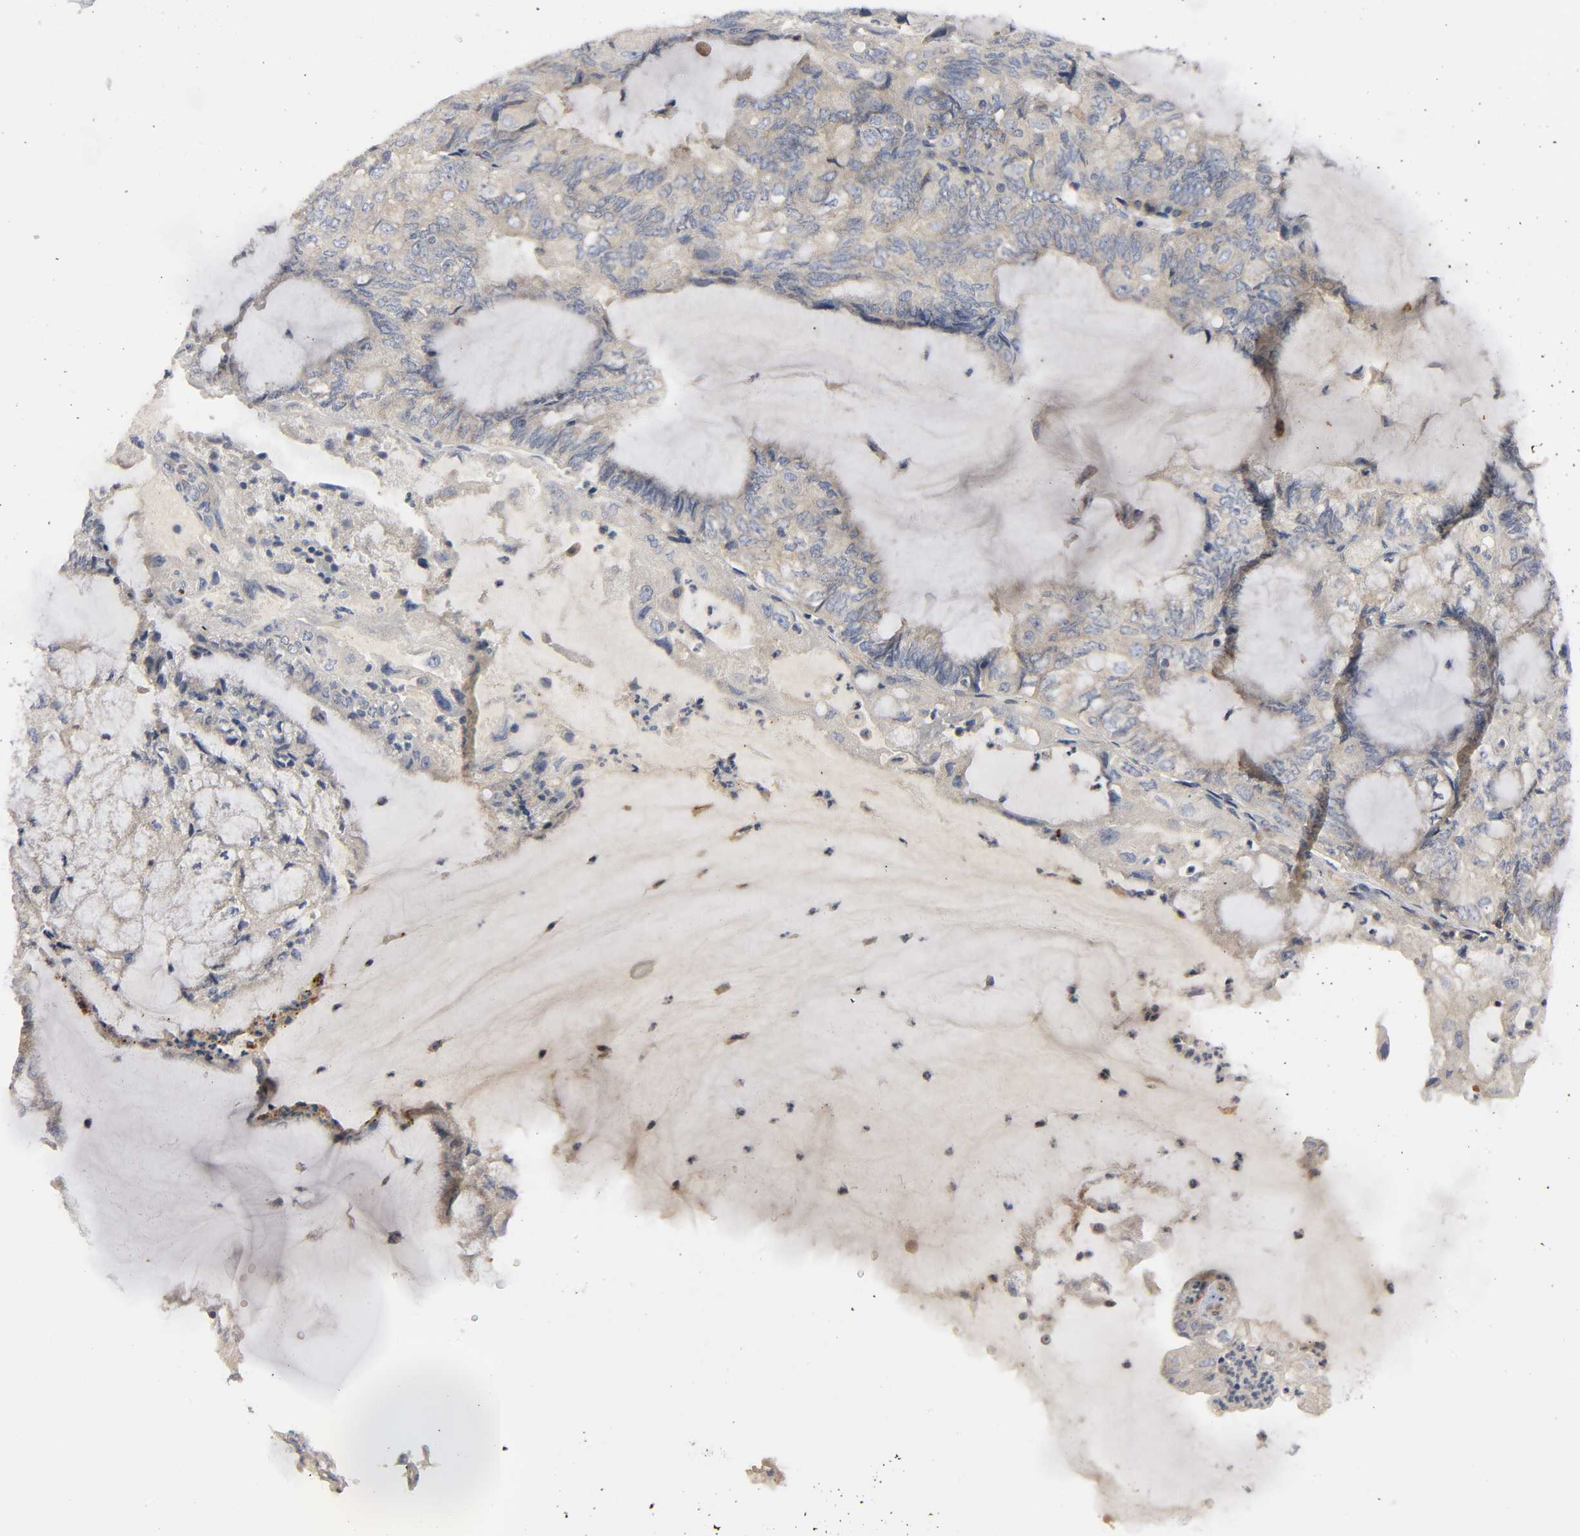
{"staining": {"intensity": "weak", "quantity": ">75%", "location": "cytoplasmic/membranous"}, "tissue": "endometrial cancer", "cell_type": "Tumor cells", "image_type": "cancer", "snomed": [{"axis": "morphology", "description": "Adenocarcinoma, NOS"}, {"axis": "topography", "description": "Endometrium"}], "caption": "This photomicrograph demonstrates IHC staining of human endometrial cancer, with low weak cytoplasmic/membranous expression in approximately >75% of tumor cells.", "gene": "HDAC6", "patient": {"sex": "female", "age": 81}}